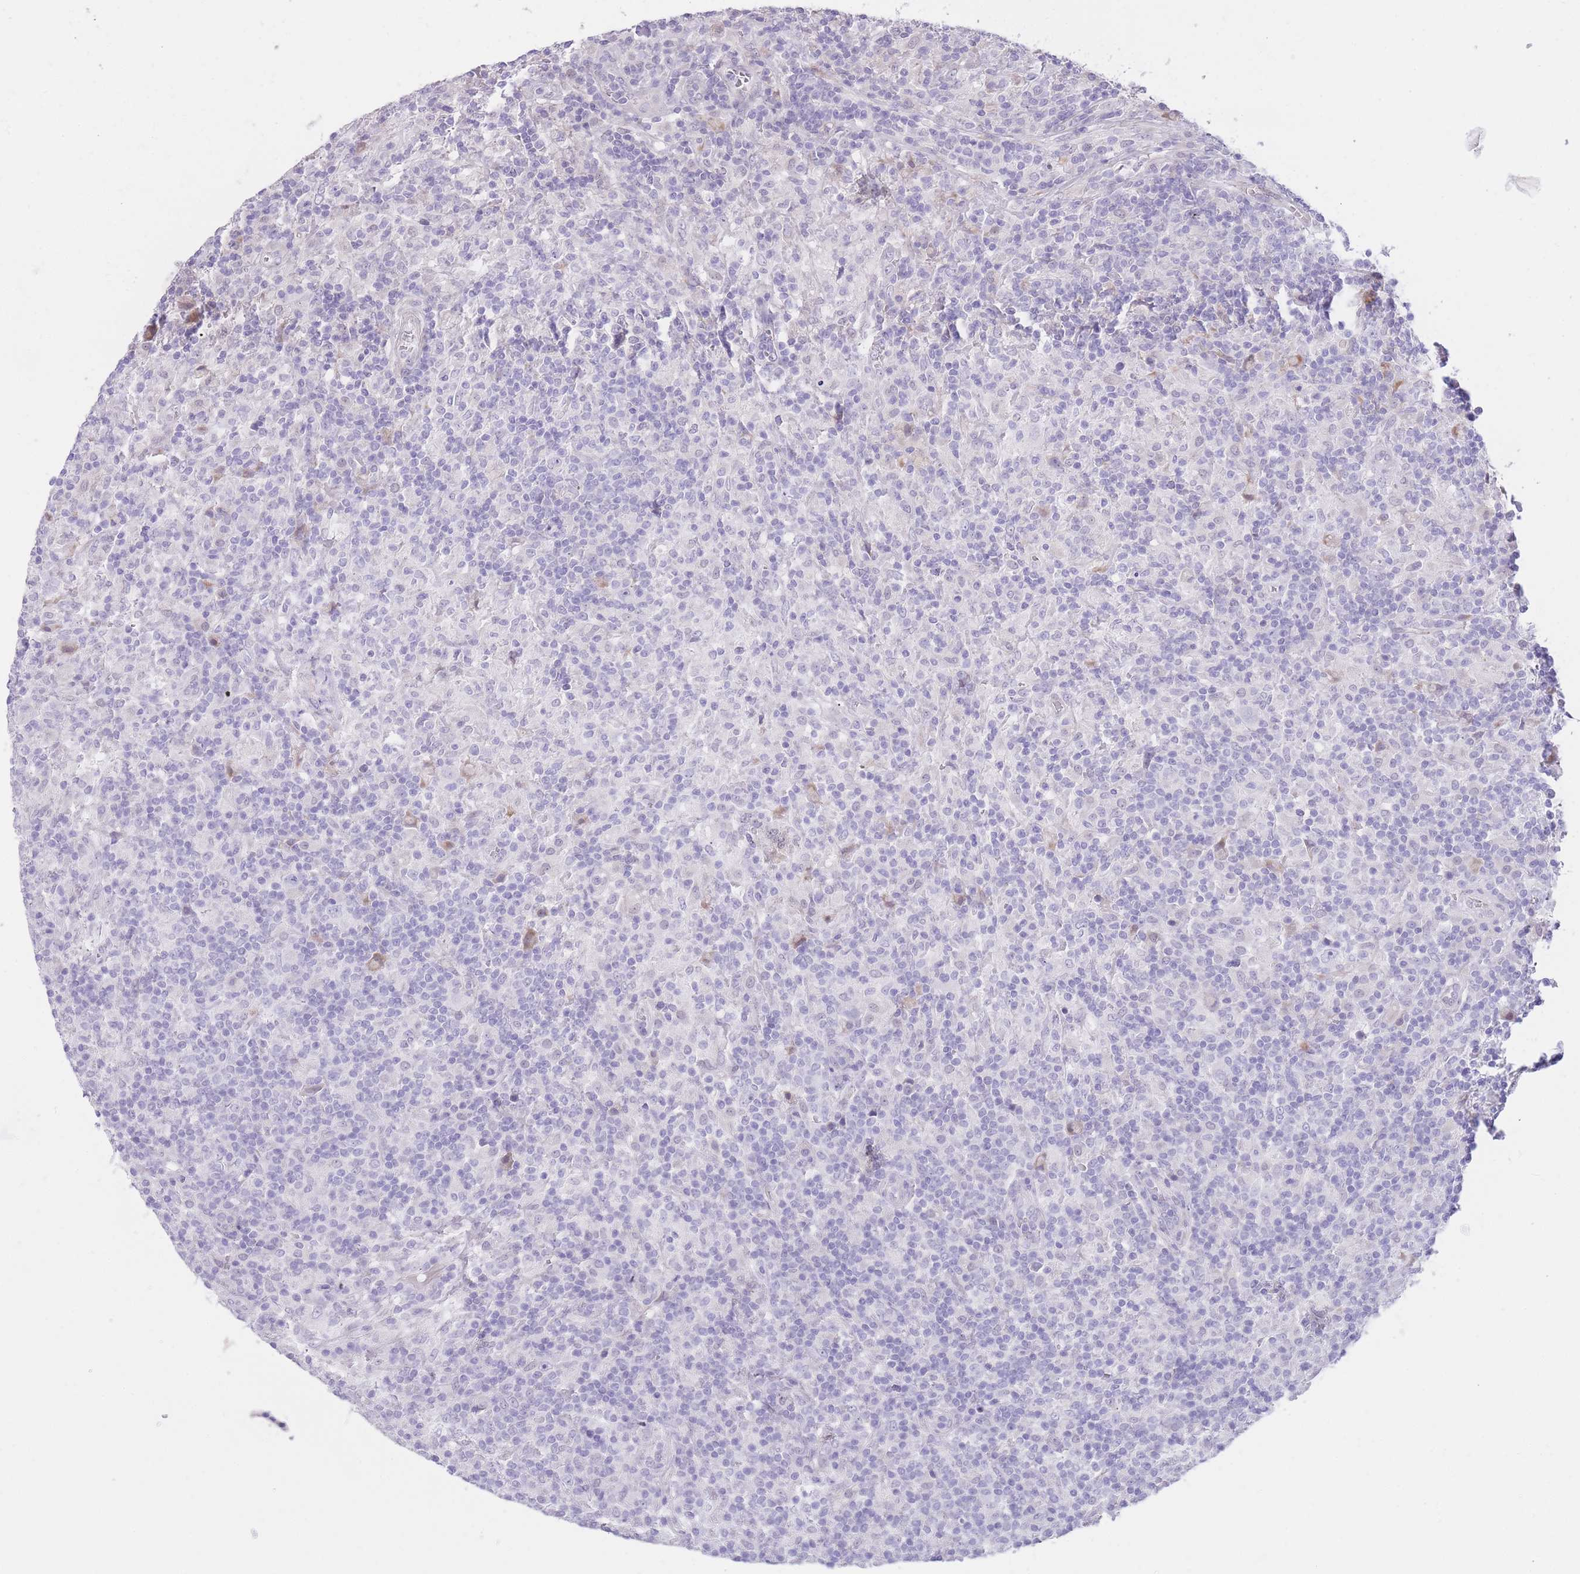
{"staining": {"intensity": "negative", "quantity": "none", "location": "none"}, "tissue": "lymphoma", "cell_type": "Tumor cells", "image_type": "cancer", "snomed": [{"axis": "morphology", "description": "Hodgkin's disease, NOS"}, {"axis": "topography", "description": "Lymph node"}], "caption": "DAB (3,3'-diaminobenzidine) immunohistochemical staining of lymphoma demonstrates no significant staining in tumor cells.", "gene": "IMPG1", "patient": {"sex": "male", "age": 70}}